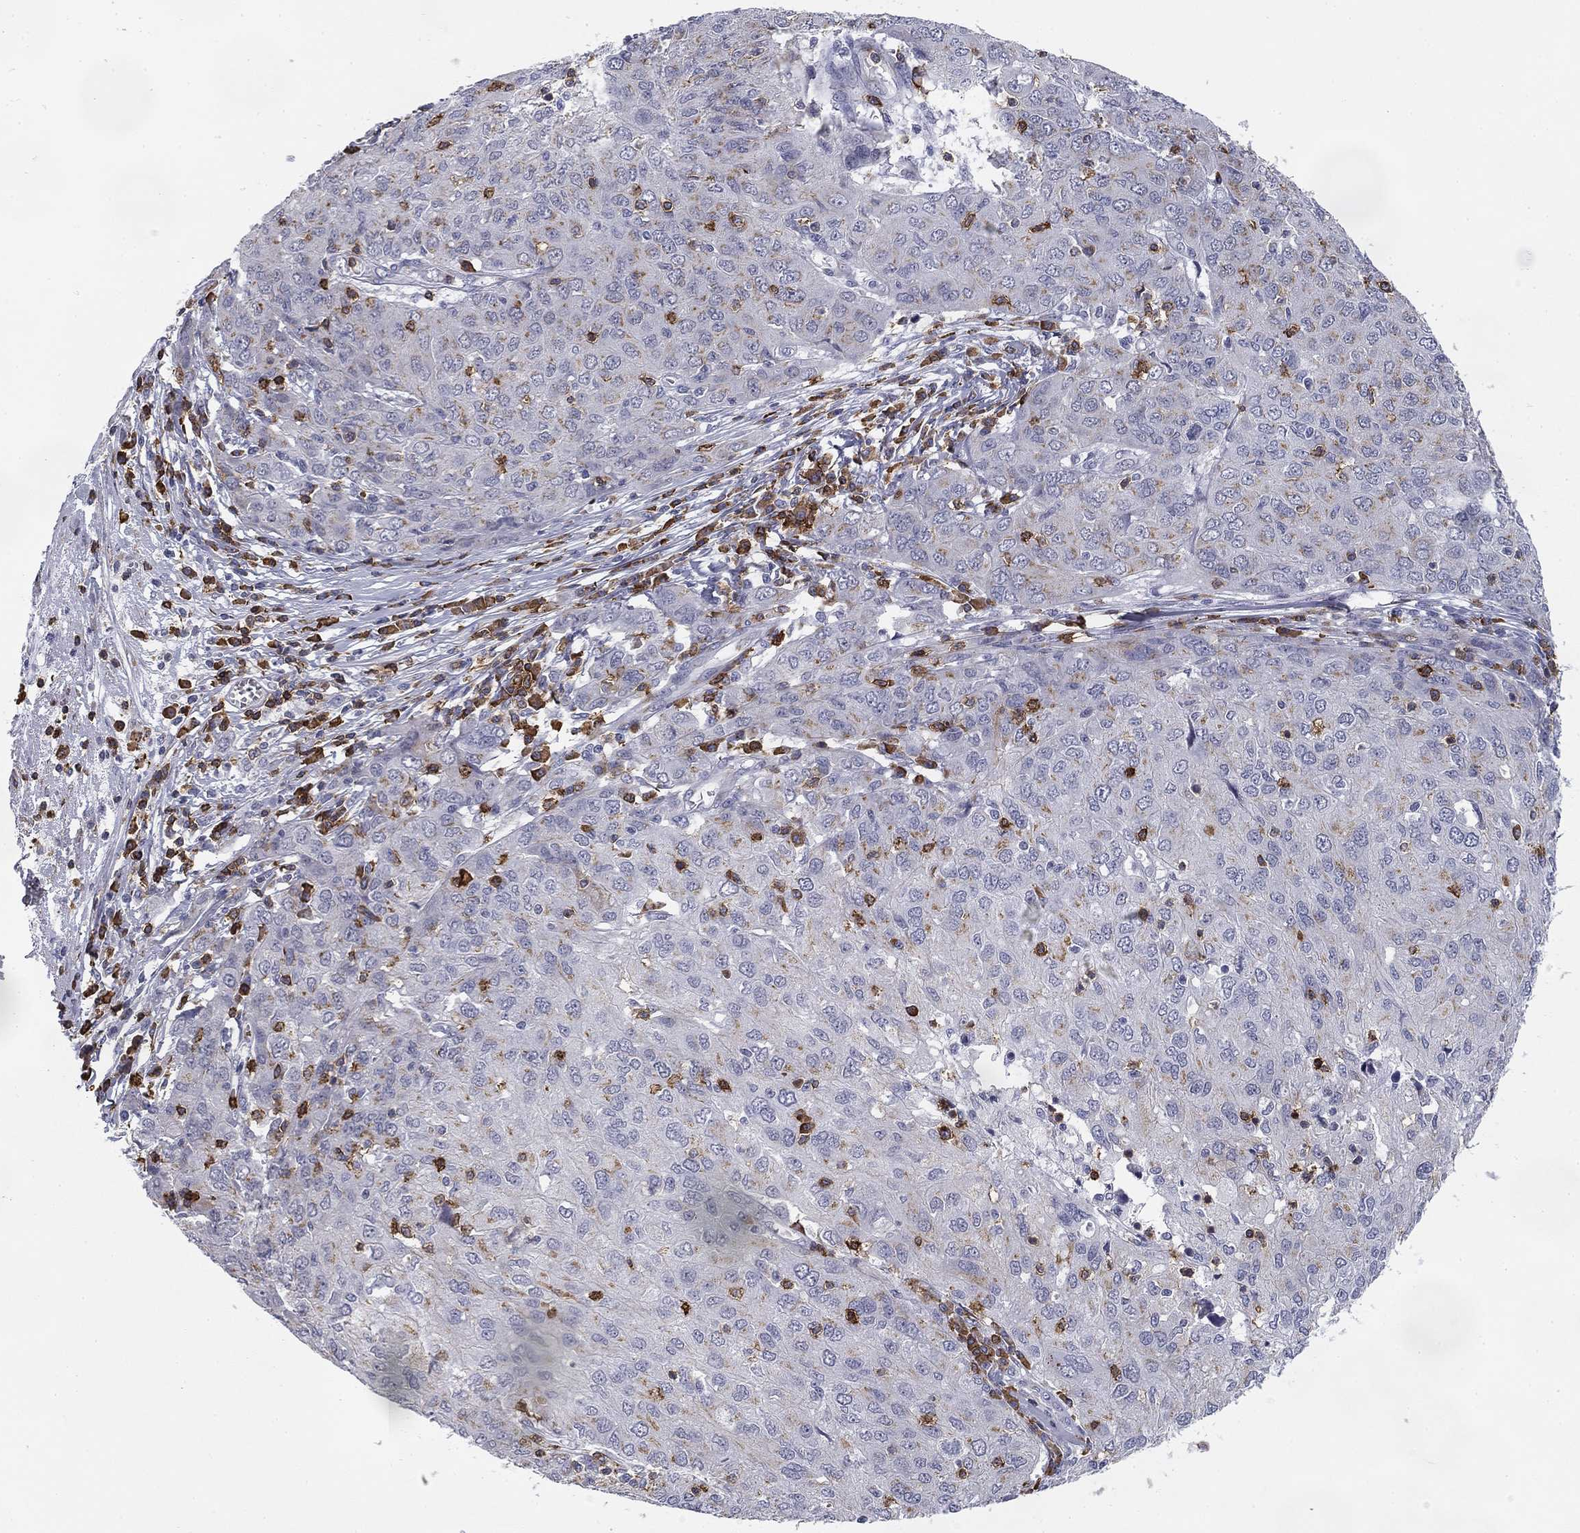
{"staining": {"intensity": "negative", "quantity": "none", "location": "none"}, "tissue": "ovarian cancer", "cell_type": "Tumor cells", "image_type": "cancer", "snomed": [{"axis": "morphology", "description": "Carcinoma, endometroid"}, {"axis": "topography", "description": "Ovary"}], "caption": "The histopathology image displays no significant positivity in tumor cells of endometroid carcinoma (ovarian).", "gene": "TRAT1", "patient": {"sex": "female", "age": 50}}